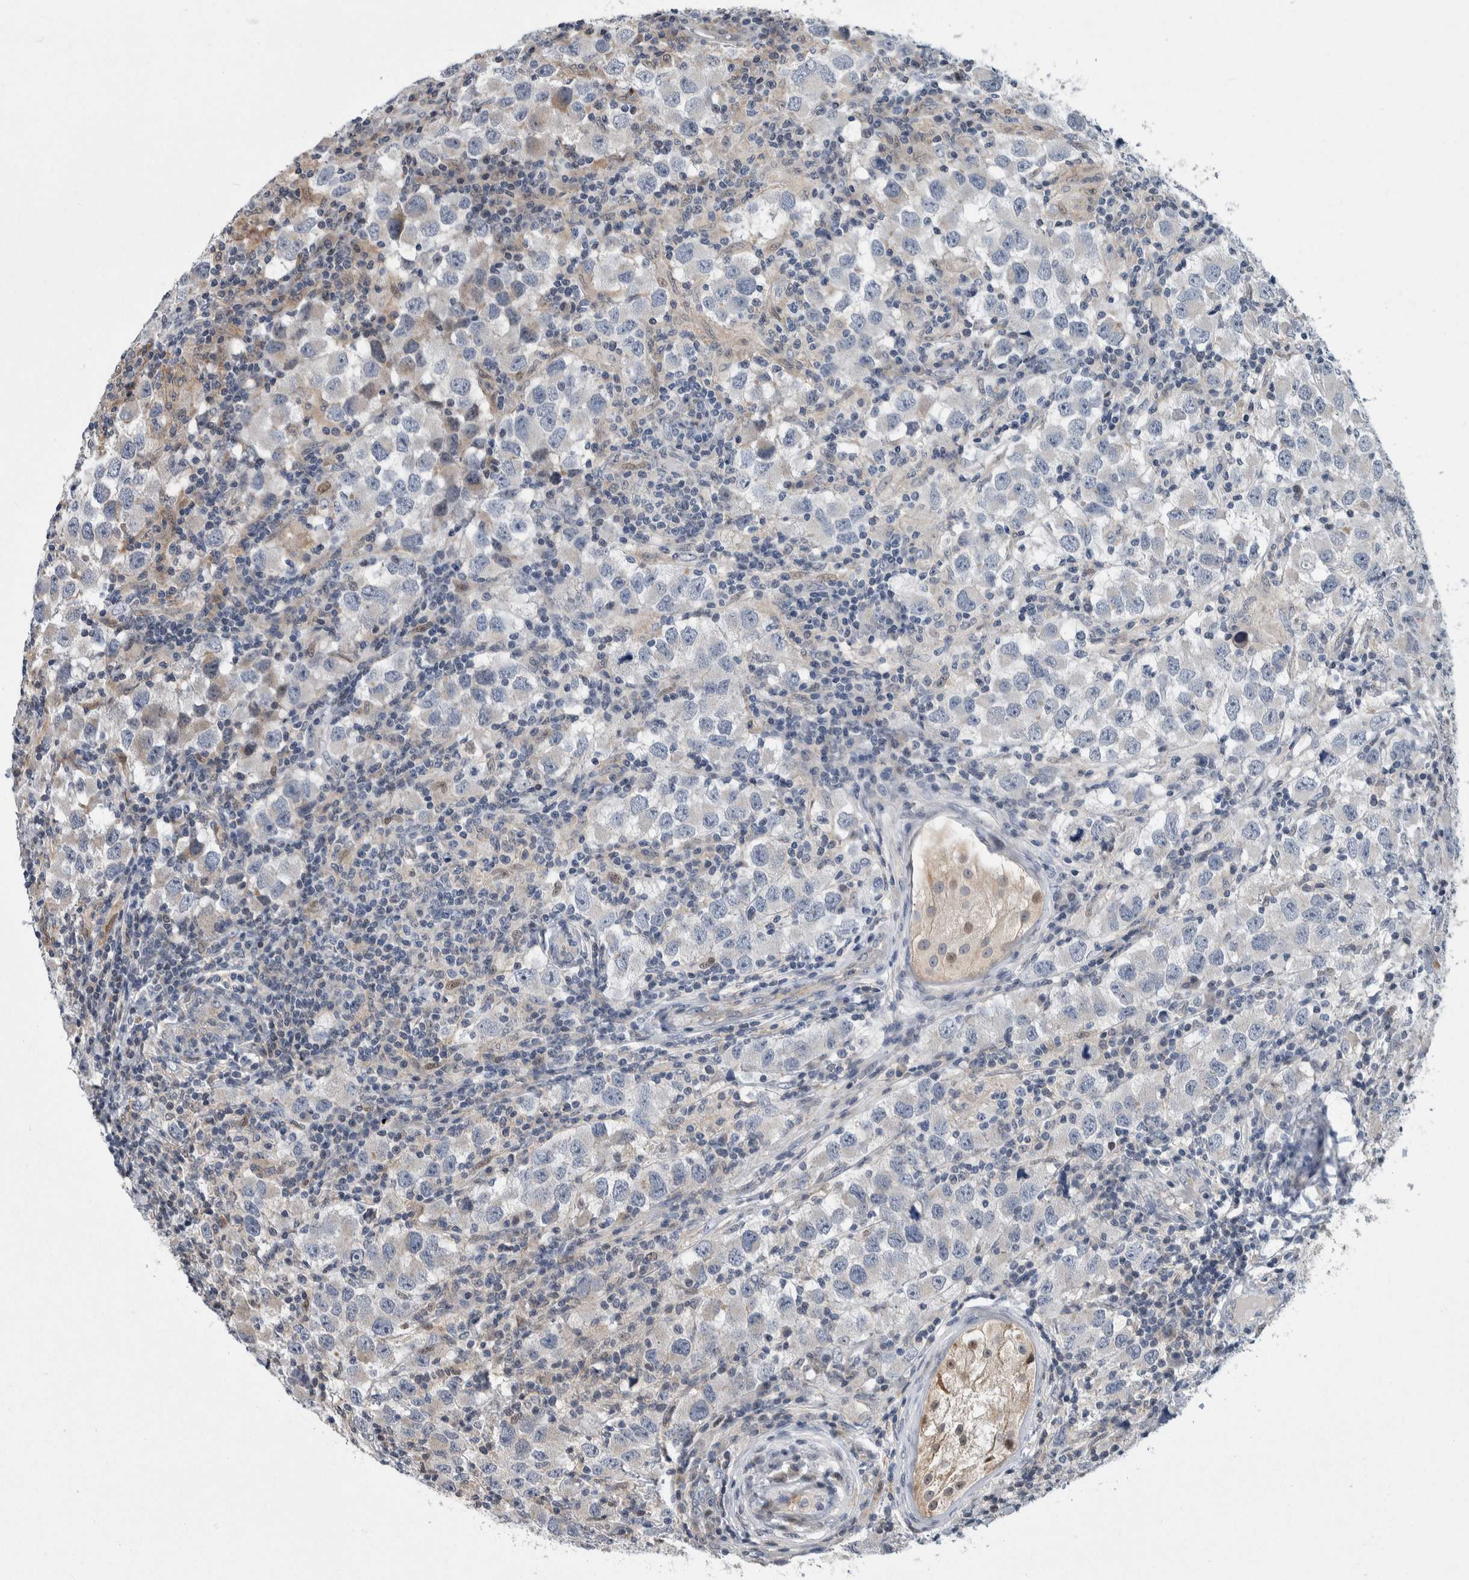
{"staining": {"intensity": "negative", "quantity": "none", "location": "none"}, "tissue": "testis cancer", "cell_type": "Tumor cells", "image_type": "cancer", "snomed": [{"axis": "morphology", "description": "Carcinoma, Embryonal, NOS"}, {"axis": "topography", "description": "Testis"}], "caption": "An image of embryonal carcinoma (testis) stained for a protein reveals no brown staining in tumor cells.", "gene": "PTPA", "patient": {"sex": "male", "age": 21}}